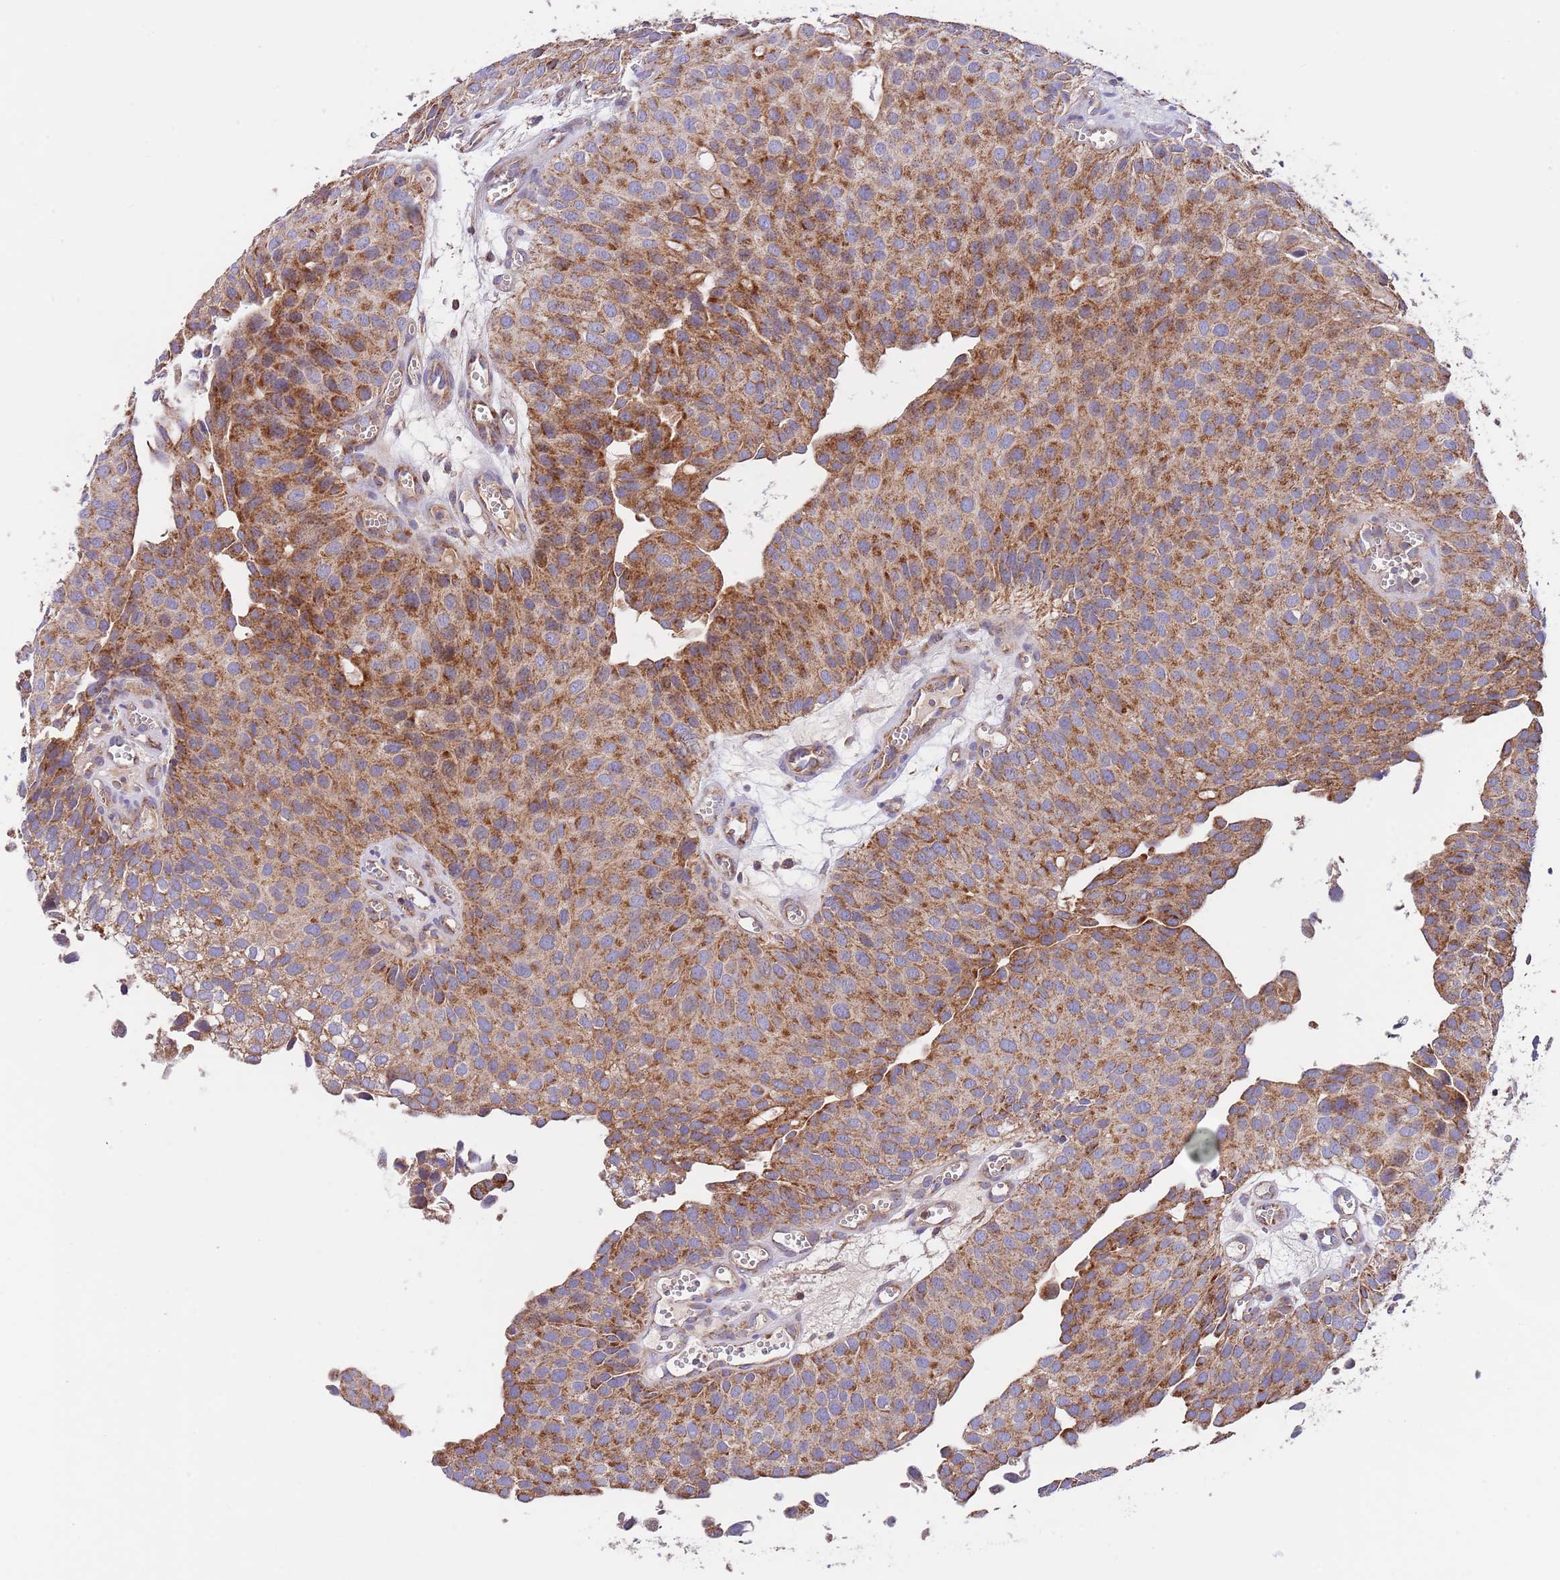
{"staining": {"intensity": "strong", "quantity": ">75%", "location": "cytoplasmic/membranous"}, "tissue": "urothelial cancer", "cell_type": "Tumor cells", "image_type": "cancer", "snomed": [{"axis": "morphology", "description": "Urothelial carcinoma, Low grade"}, {"axis": "topography", "description": "Urinary bladder"}], "caption": "IHC staining of urothelial cancer, which exhibits high levels of strong cytoplasmic/membranous expression in approximately >75% of tumor cells indicating strong cytoplasmic/membranous protein positivity. The staining was performed using DAB (brown) for protein detection and nuclei were counterstained in hematoxylin (blue).", "gene": "DNAJA3", "patient": {"sex": "male", "age": 88}}